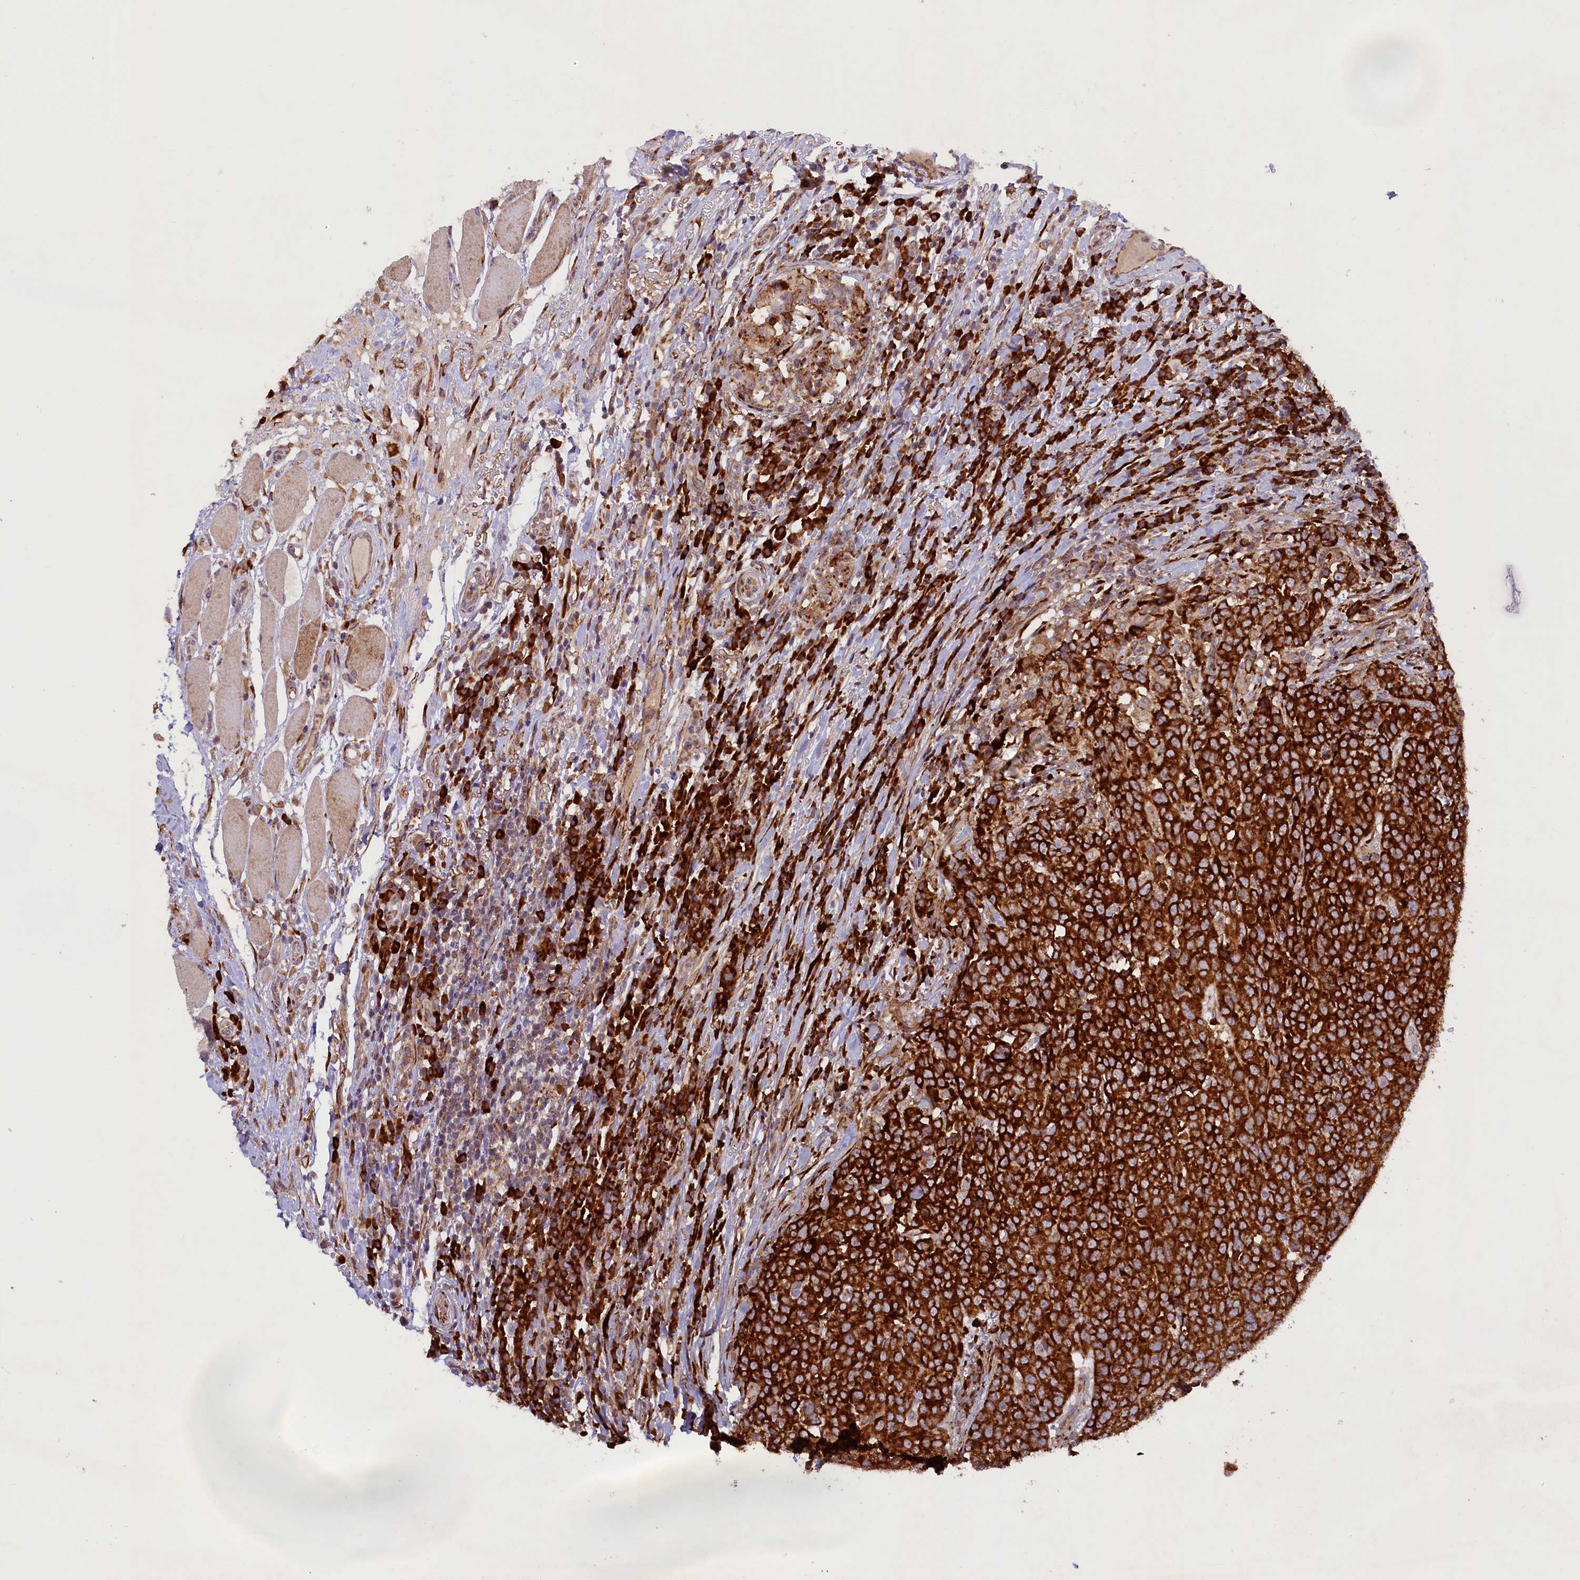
{"staining": {"intensity": "strong", "quantity": ">75%", "location": "cytoplasmic/membranous"}, "tissue": "head and neck cancer", "cell_type": "Tumor cells", "image_type": "cancer", "snomed": [{"axis": "morphology", "description": "Squamous cell carcinoma, NOS"}, {"axis": "topography", "description": "Head-Neck"}], "caption": "A brown stain highlights strong cytoplasmic/membranous expression of a protein in human head and neck cancer tumor cells.", "gene": "SSC5D", "patient": {"sex": "male", "age": 66}}